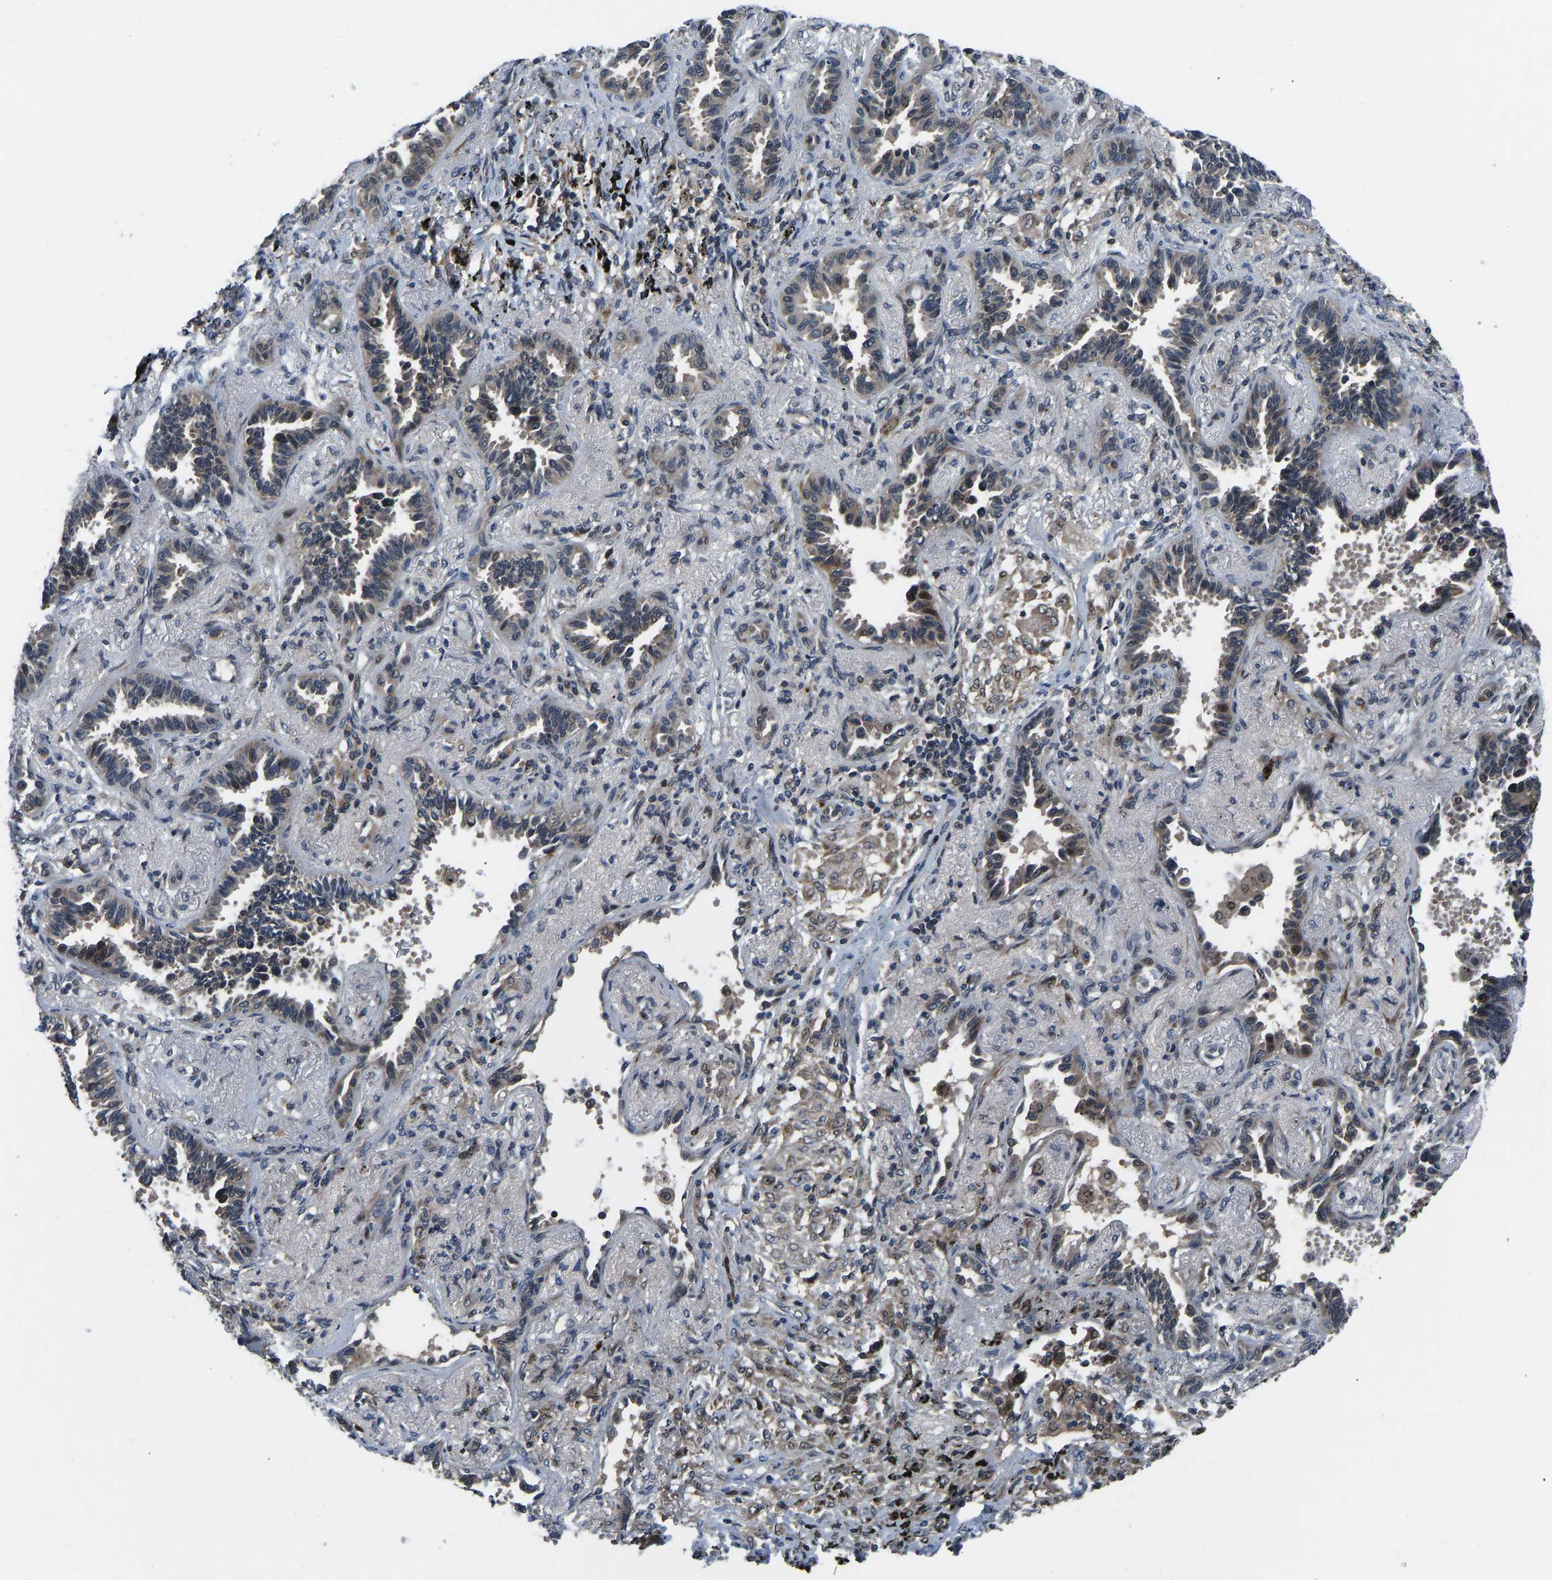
{"staining": {"intensity": "moderate", "quantity": "<25%", "location": "cytoplasmic/membranous,nuclear"}, "tissue": "lung cancer", "cell_type": "Tumor cells", "image_type": "cancer", "snomed": [{"axis": "morphology", "description": "Adenocarcinoma, NOS"}, {"axis": "topography", "description": "Lung"}], "caption": "Immunohistochemistry (IHC) (DAB) staining of lung cancer reveals moderate cytoplasmic/membranous and nuclear protein expression in about <25% of tumor cells.", "gene": "RLIM", "patient": {"sex": "male", "age": 59}}